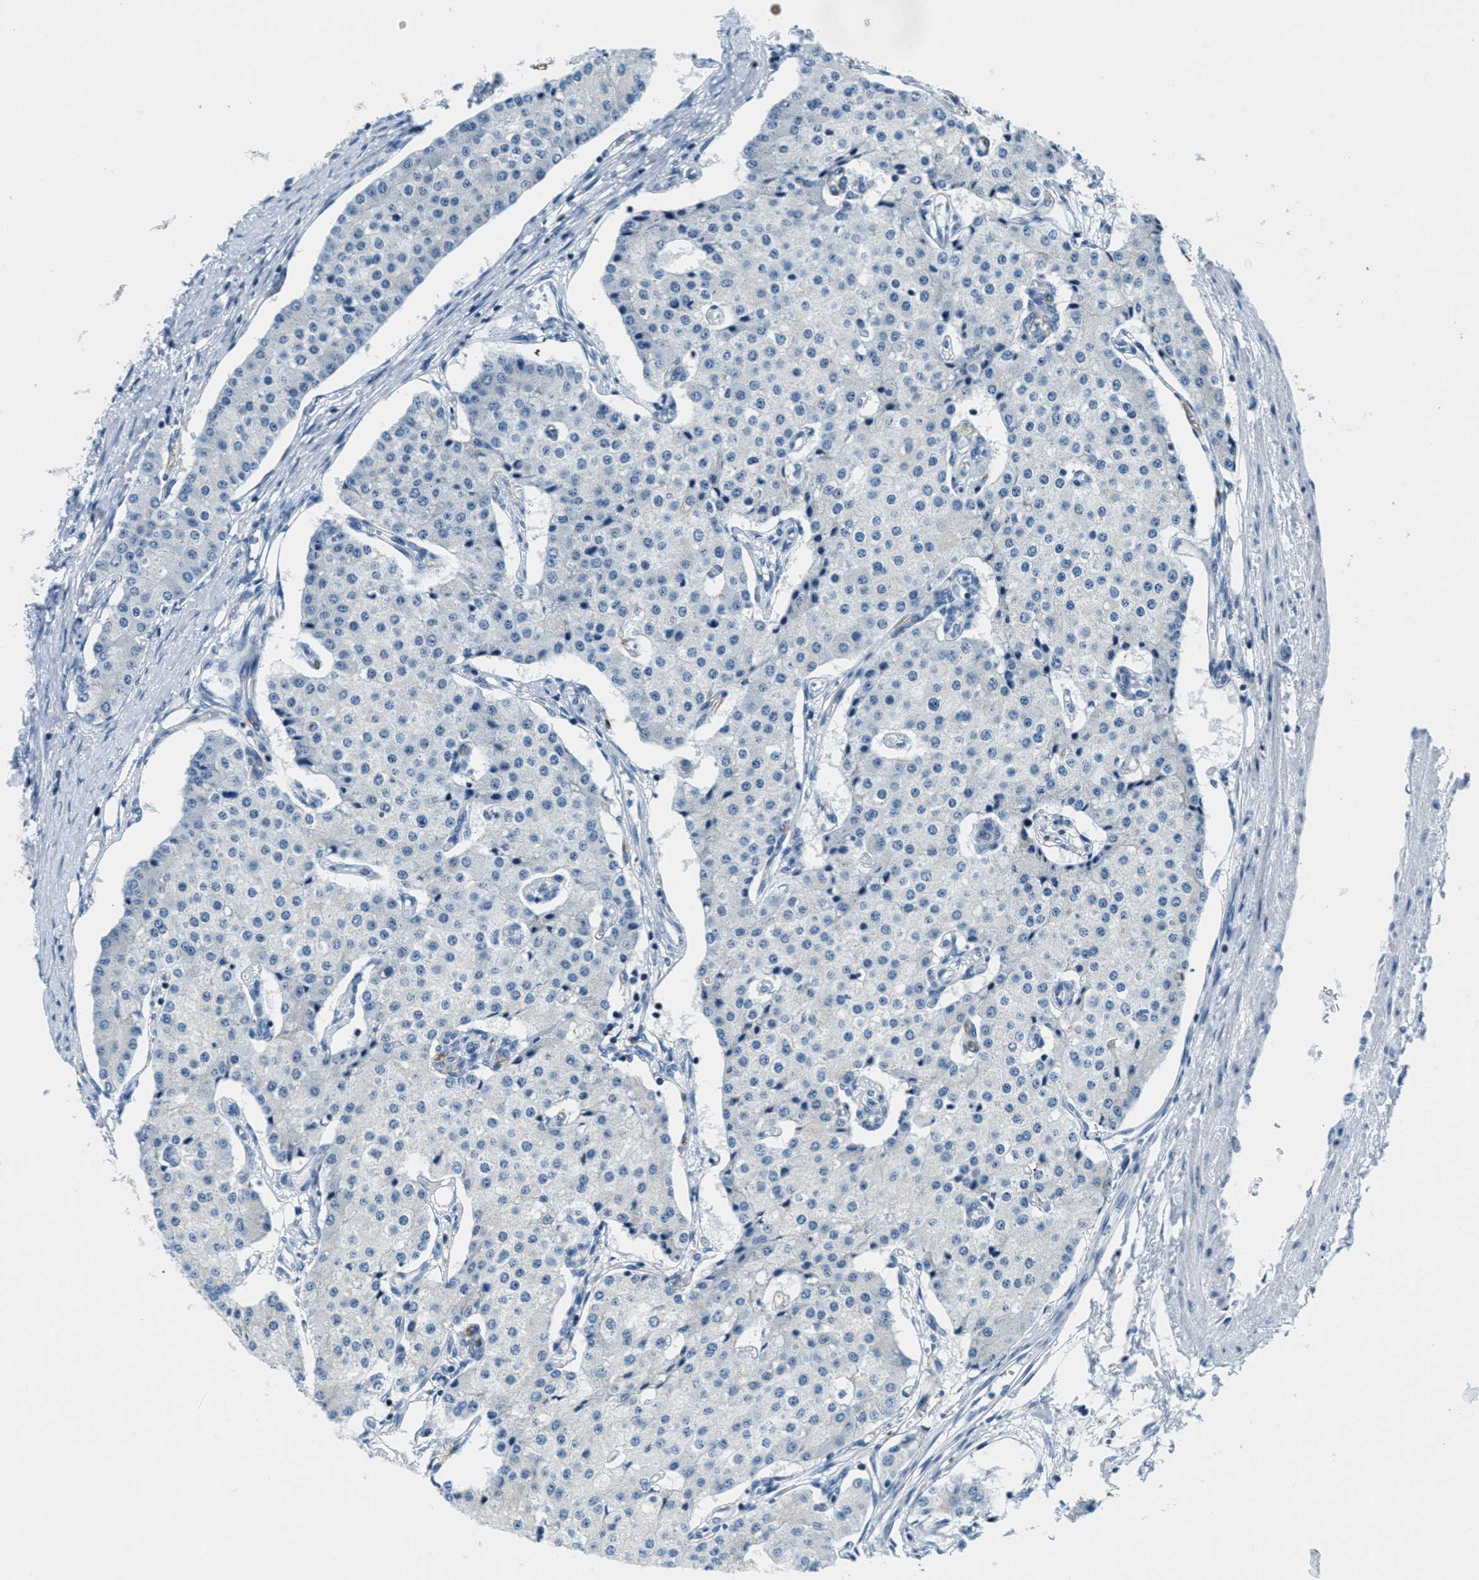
{"staining": {"intensity": "negative", "quantity": "none", "location": "none"}, "tissue": "carcinoid", "cell_type": "Tumor cells", "image_type": "cancer", "snomed": [{"axis": "morphology", "description": "Carcinoid, malignant, NOS"}, {"axis": "topography", "description": "Colon"}], "caption": "An image of carcinoid stained for a protein exhibits no brown staining in tumor cells.", "gene": "CA4", "patient": {"sex": "female", "age": 52}}